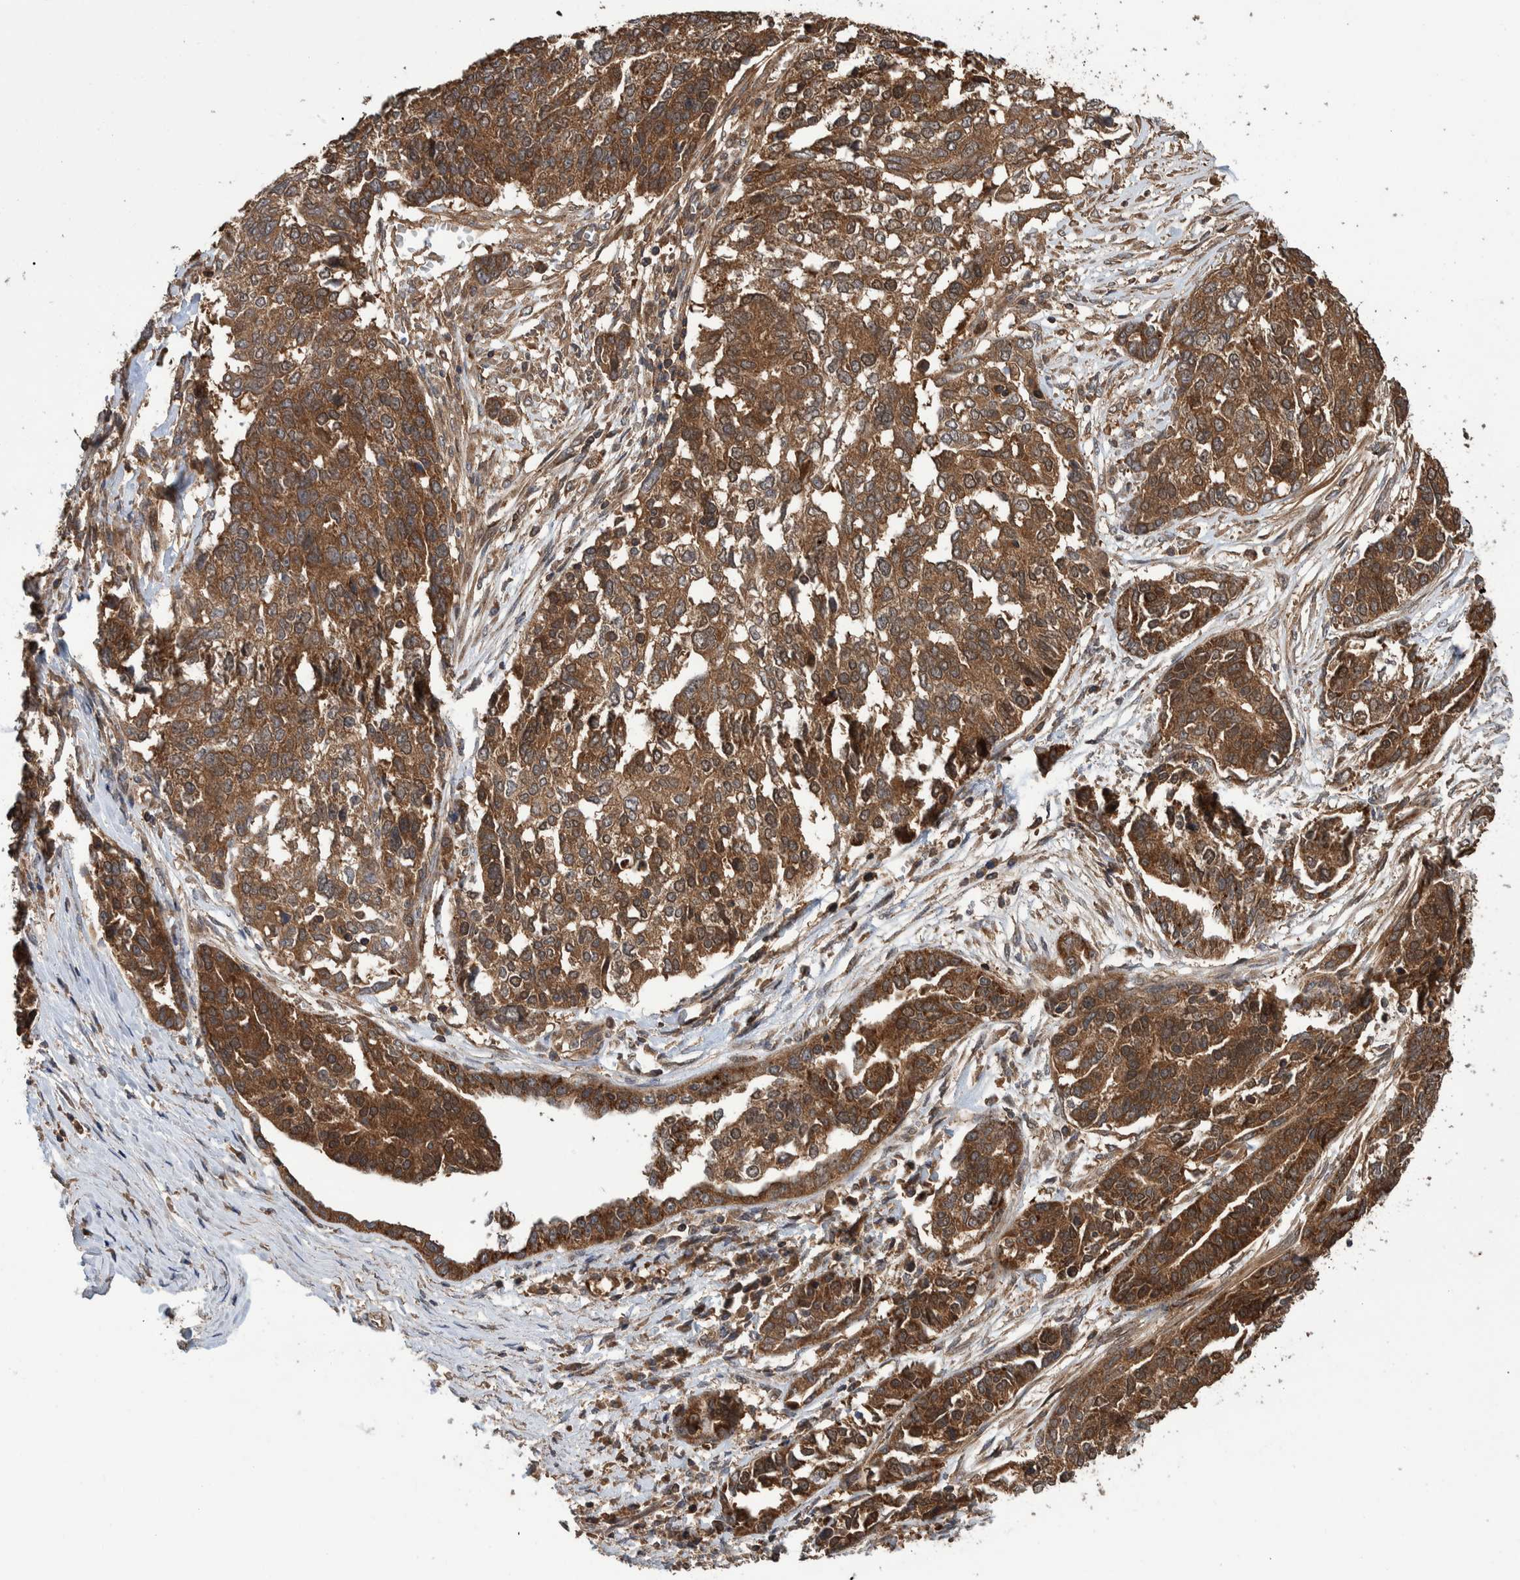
{"staining": {"intensity": "moderate", "quantity": ">75%", "location": "cytoplasmic/membranous"}, "tissue": "ovarian cancer", "cell_type": "Tumor cells", "image_type": "cancer", "snomed": [{"axis": "morphology", "description": "Cystadenocarcinoma, serous, NOS"}, {"axis": "topography", "description": "Ovary"}], "caption": "Protein expression analysis of human ovarian serous cystadenocarcinoma reveals moderate cytoplasmic/membranous expression in about >75% of tumor cells. Nuclei are stained in blue.", "gene": "VBP1", "patient": {"sex": "female", "age": 44}}